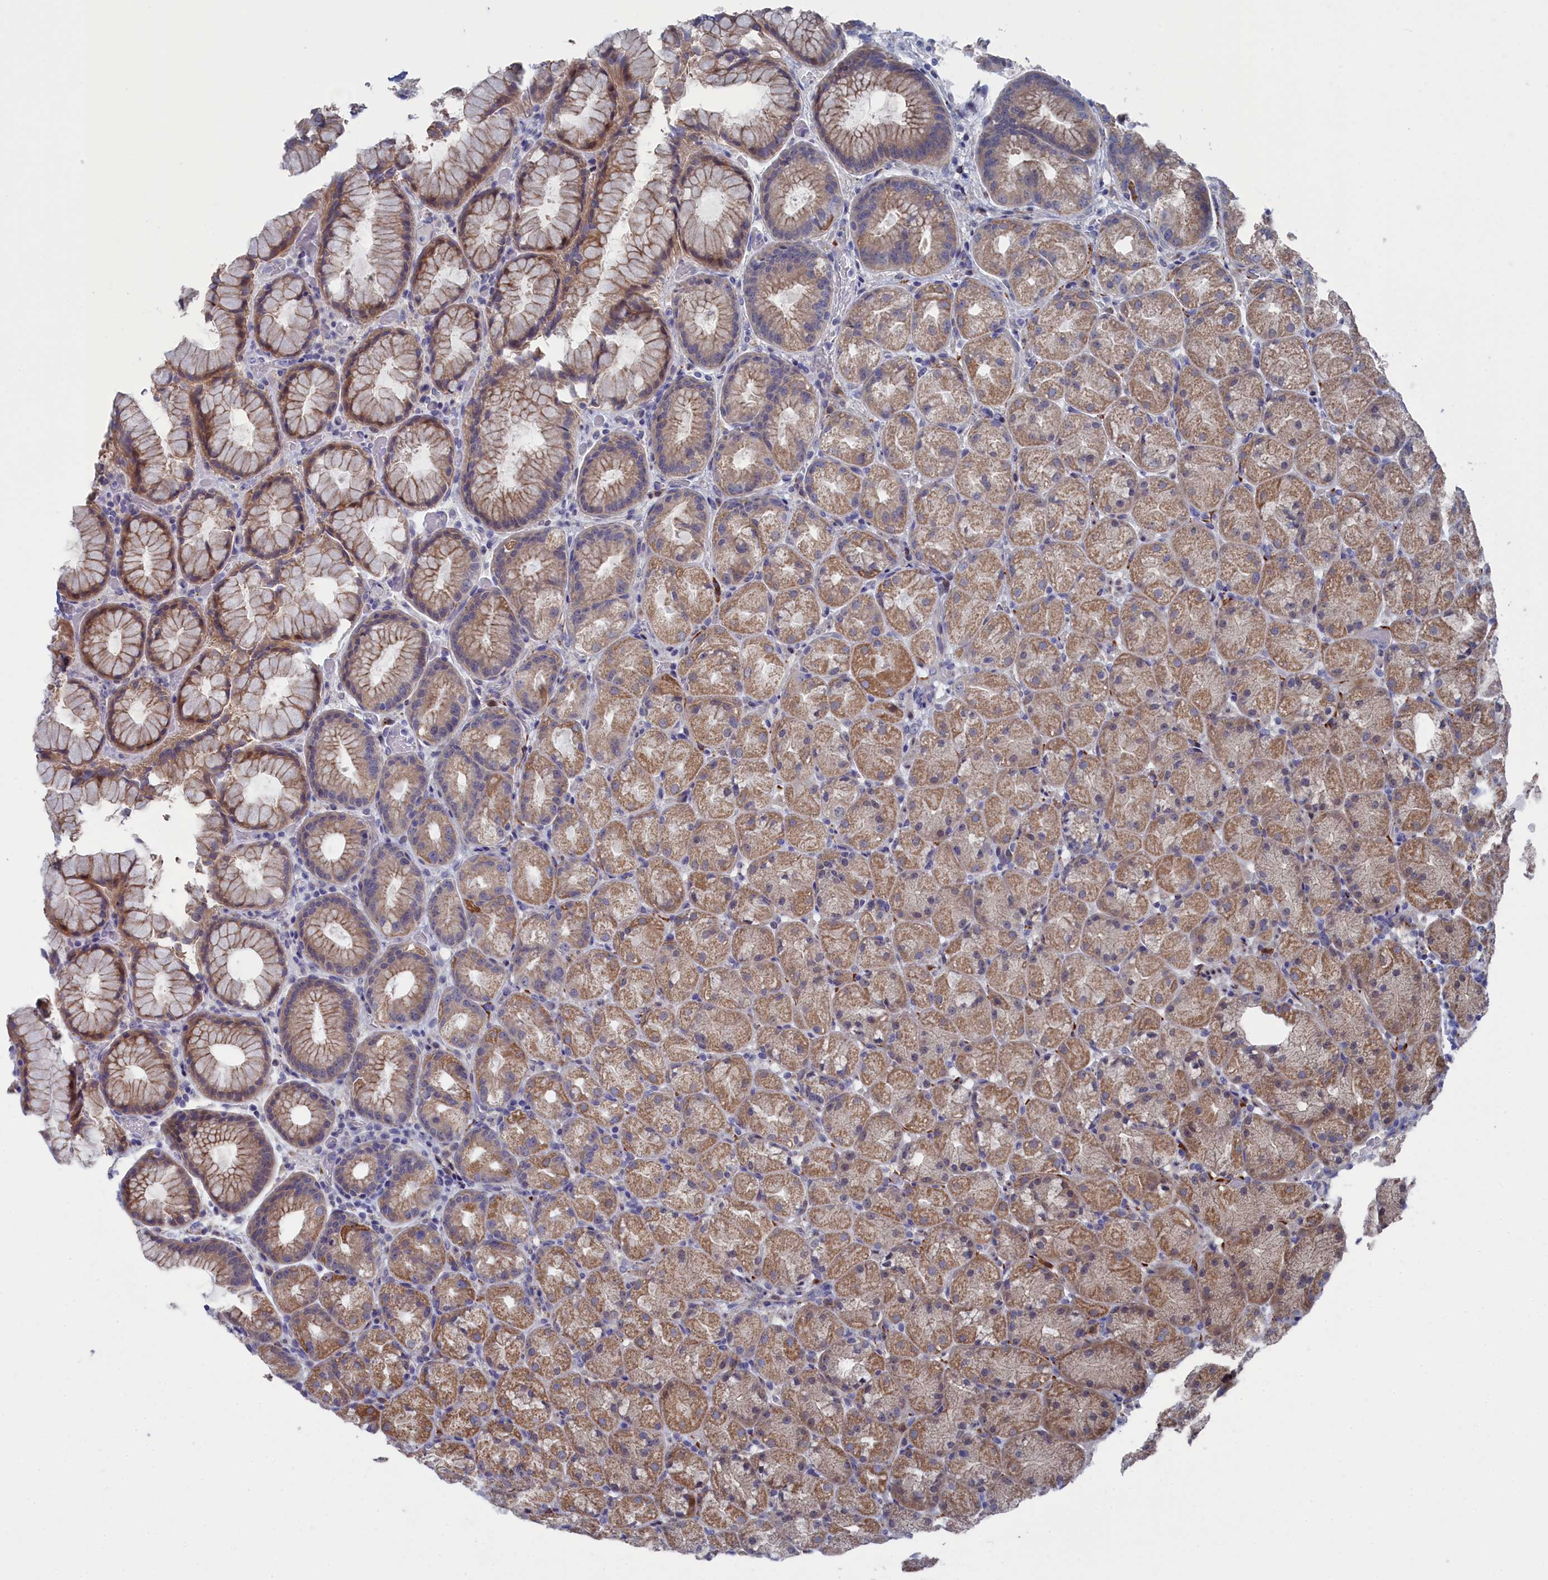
{"staining": {"intensity": "moderate", "quantity": "25%-75%", "location": "cytoplasmic/membranous,nuclear"}, "tissue": "stomach", "cell_type": "Glandular cells", "image_type": "normal", "snomed": [{"axis": "morphology", "description": "Normal tissue, NOS"}, {"axis": "topography", "description": "Stomach, upper"}, {"axis": "topography", "description": "Stomach"}], "caption": "IHC micrograph of benign stomach: stomach stained using immunohistochemistry displays medium levels of moderate protein expression localized specifically in the cytoplasmic/membranous,nuclear of glandular cells, appearing as a cytoplasmic/membranous,nuclear brown color.", "gene": "TMEM161A", "patient": {"sex": "male", "age": 48}}